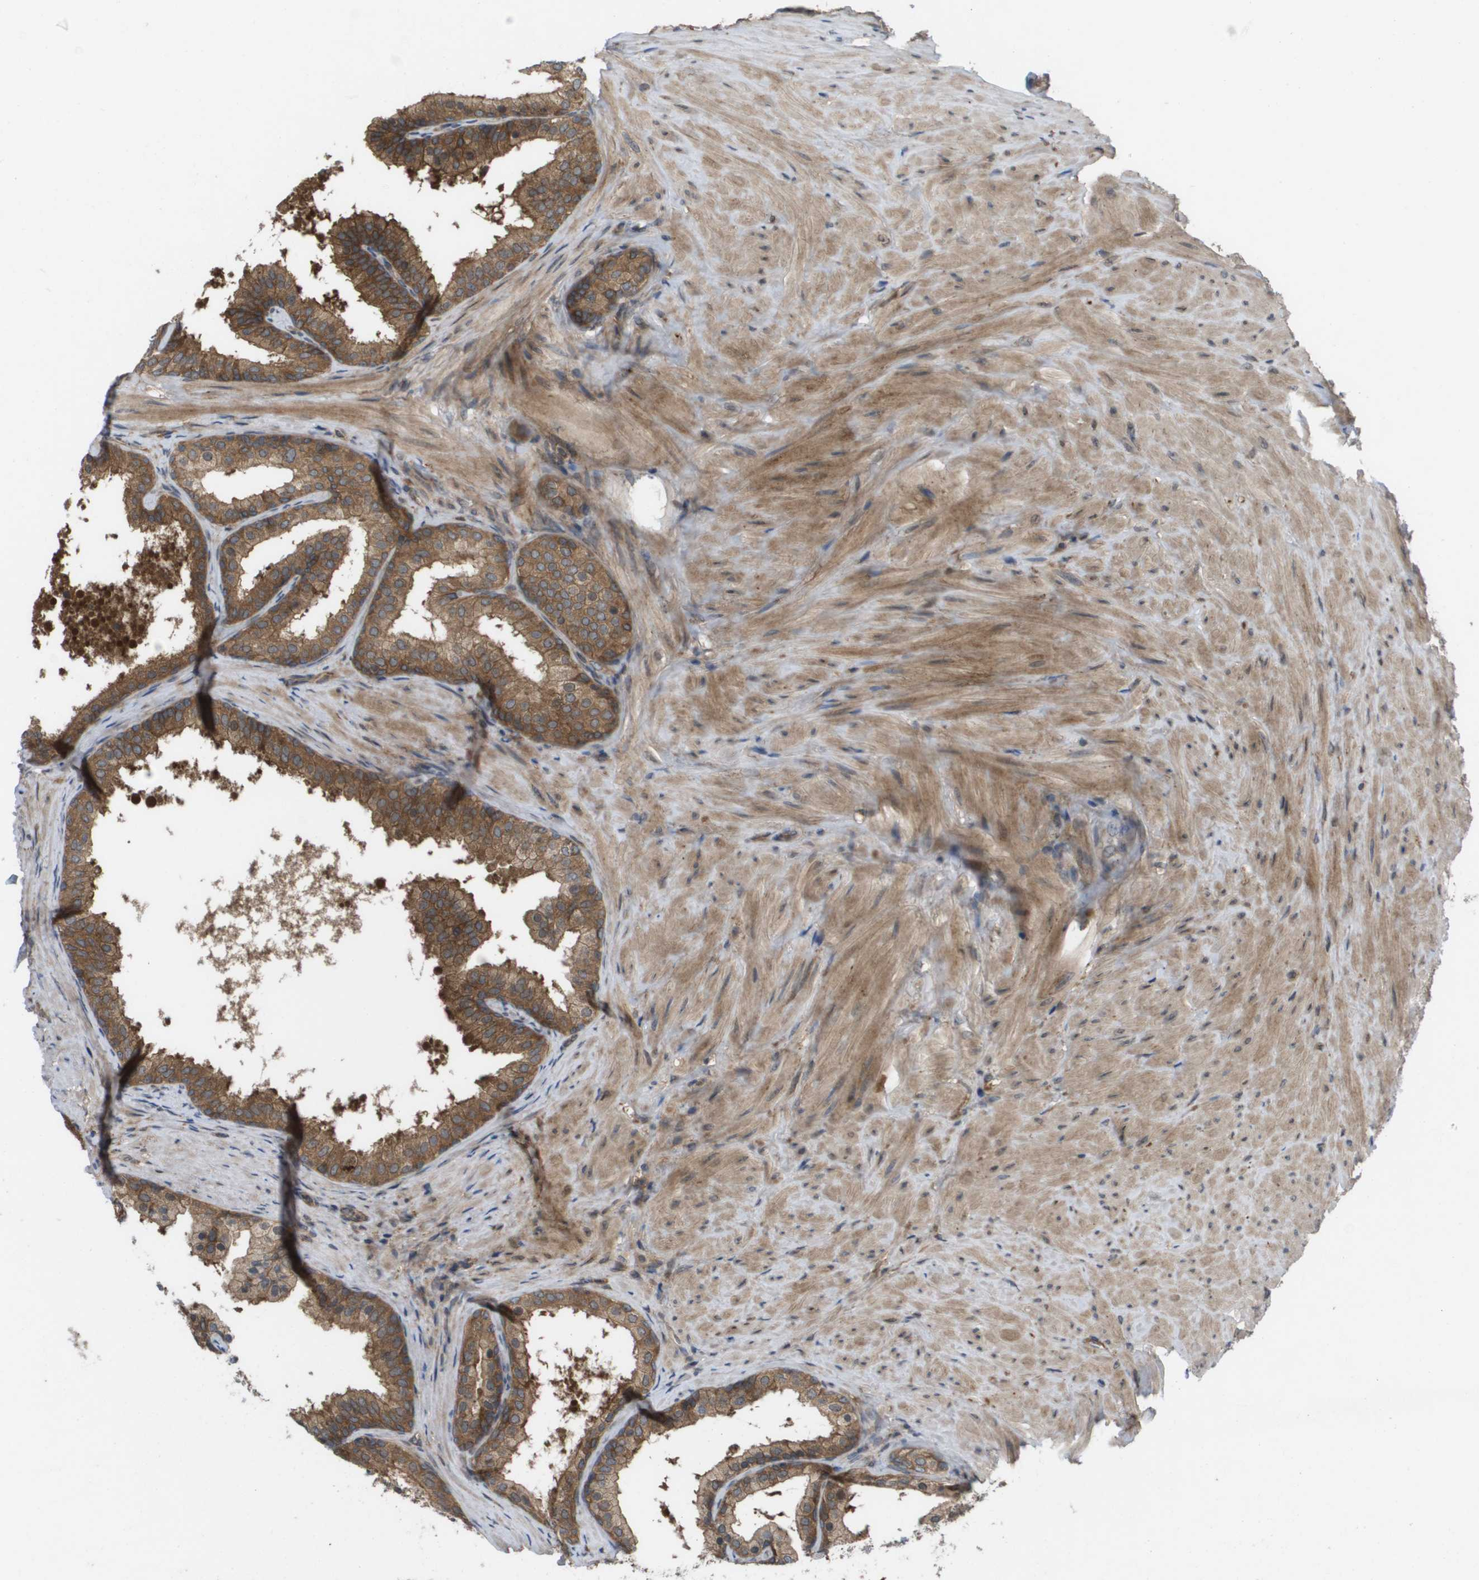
{"staining": {"intensity": "moderate", "quantity": ">75%", "location": "cytoplasmic/membranous"}, "tissue": "prostate cancer", "cell_type": "Tumor cells", "image_type": "cancer", "snomed": [{"axis": "morphology", "description": "Adenocarcinoma, Low grade"}, {"axis": "topography", "description": "Prostate"}], "caption": "High-magnification brightfield microscopy of low-grade adenocarcinoma (prostate) stained with DAB (brown) and counterstained with hematoxylin (blue). tumor cells exhibit moderate cytoplasmic/membranous expression is present in about>75% of cells.", "gene": "CTPS2", "patient": {"sex": "male", "age": 69}}